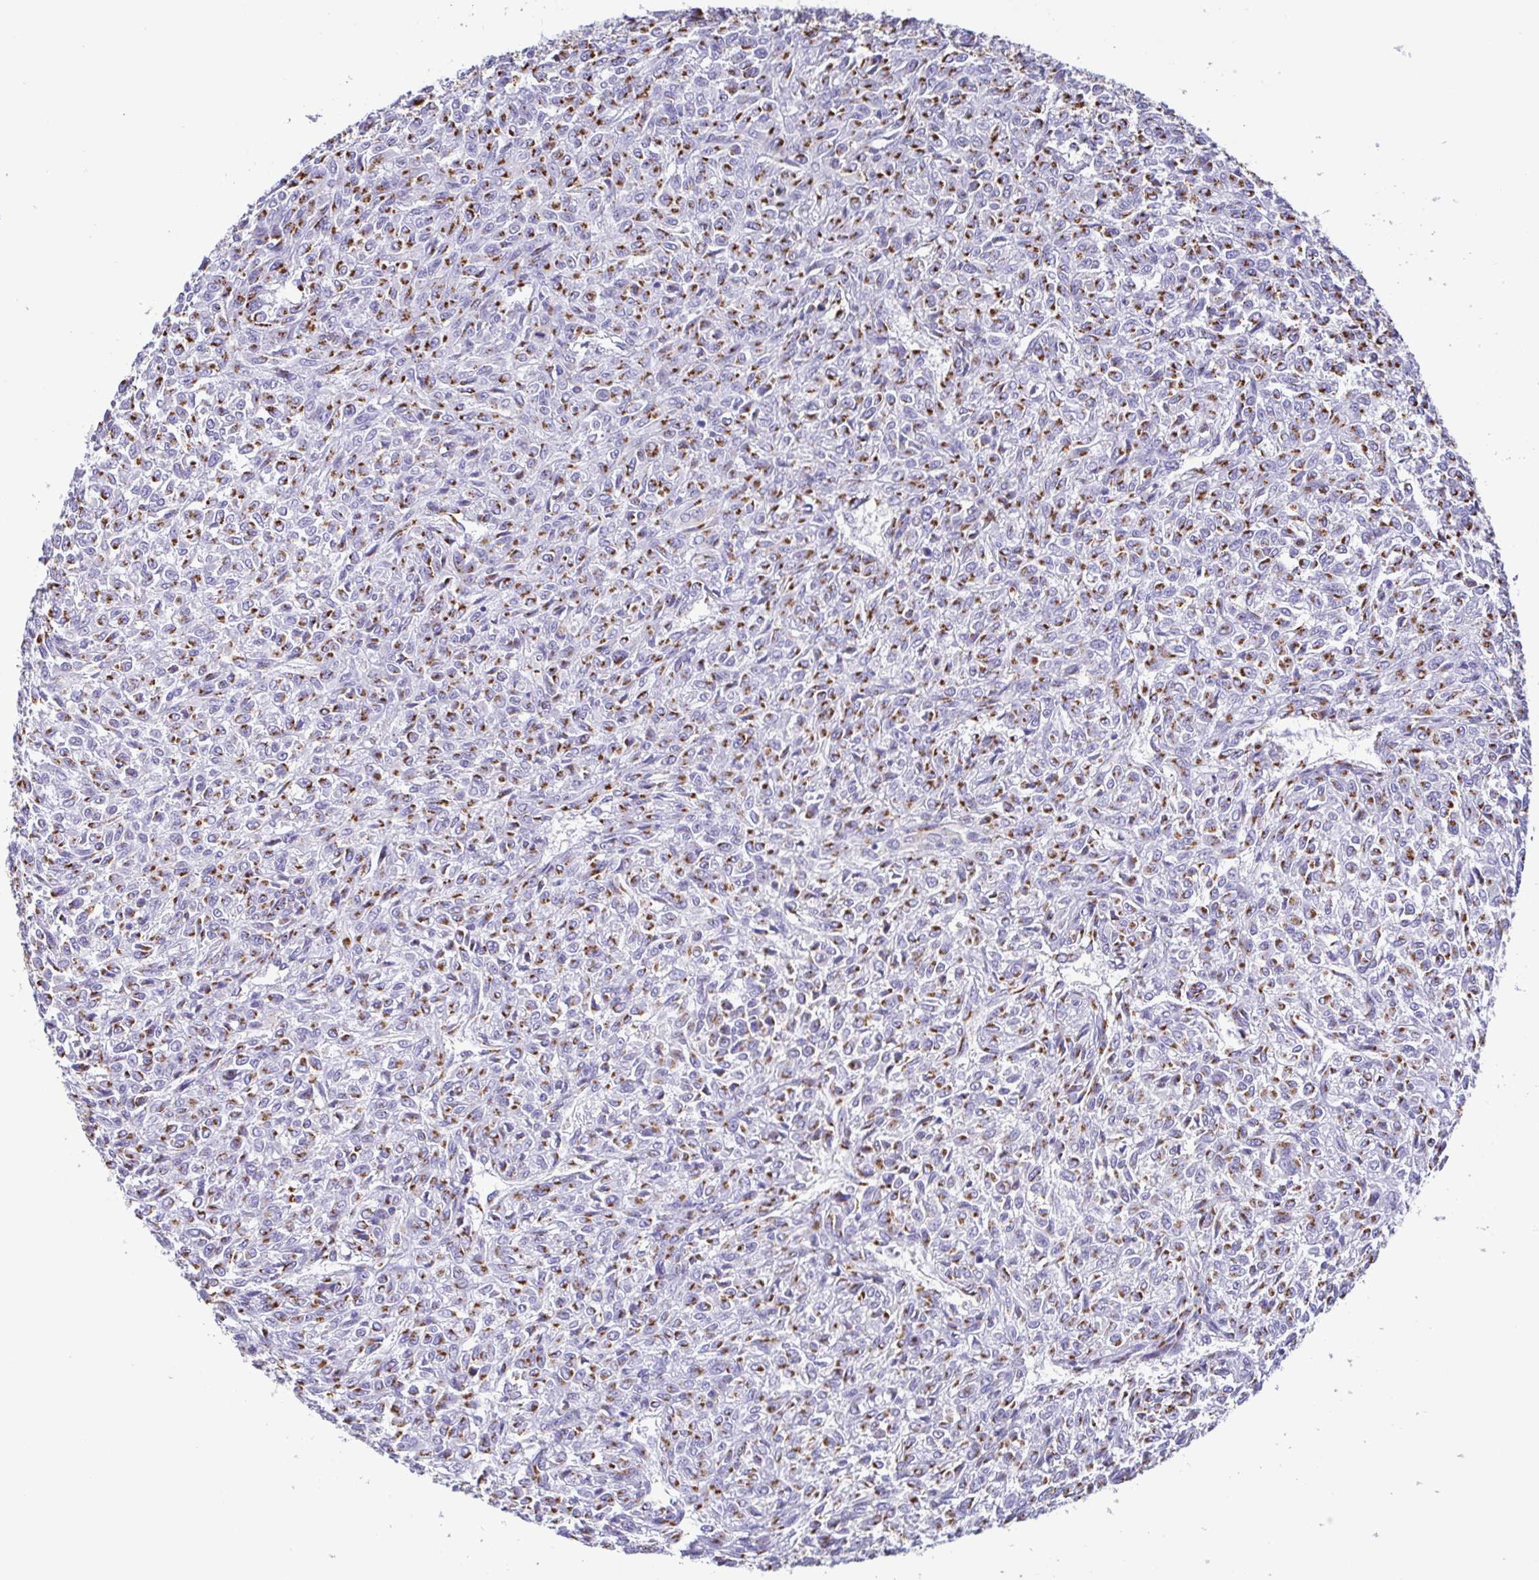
{"staining": {"intensity": "strong", "quantity": ">75%", "location": "cytoplasmic/membranous"}, "tissue": "renal cancer", "cell_type": "Tumor cells", "image_type": "cancer", "snomed": [{"axis": "morphology", "description": "Adenocarcinoma, NOS"}, {"axis": "topography", "description": "Kidney"}], "caption": "A photomicrograph of human renal cancer (adenocarcinoma) stained for a protein displays strong cytoplasmic/membranous brown staining in tumor cells. (Stains: DAB (3,3'-diaminobenzidine) in brown, nuclei in blue, Microscopy: brightfield microscopy at high magnification).", "gene": "SULT1B1", "patient": {"sex": "male", "age": 58}}